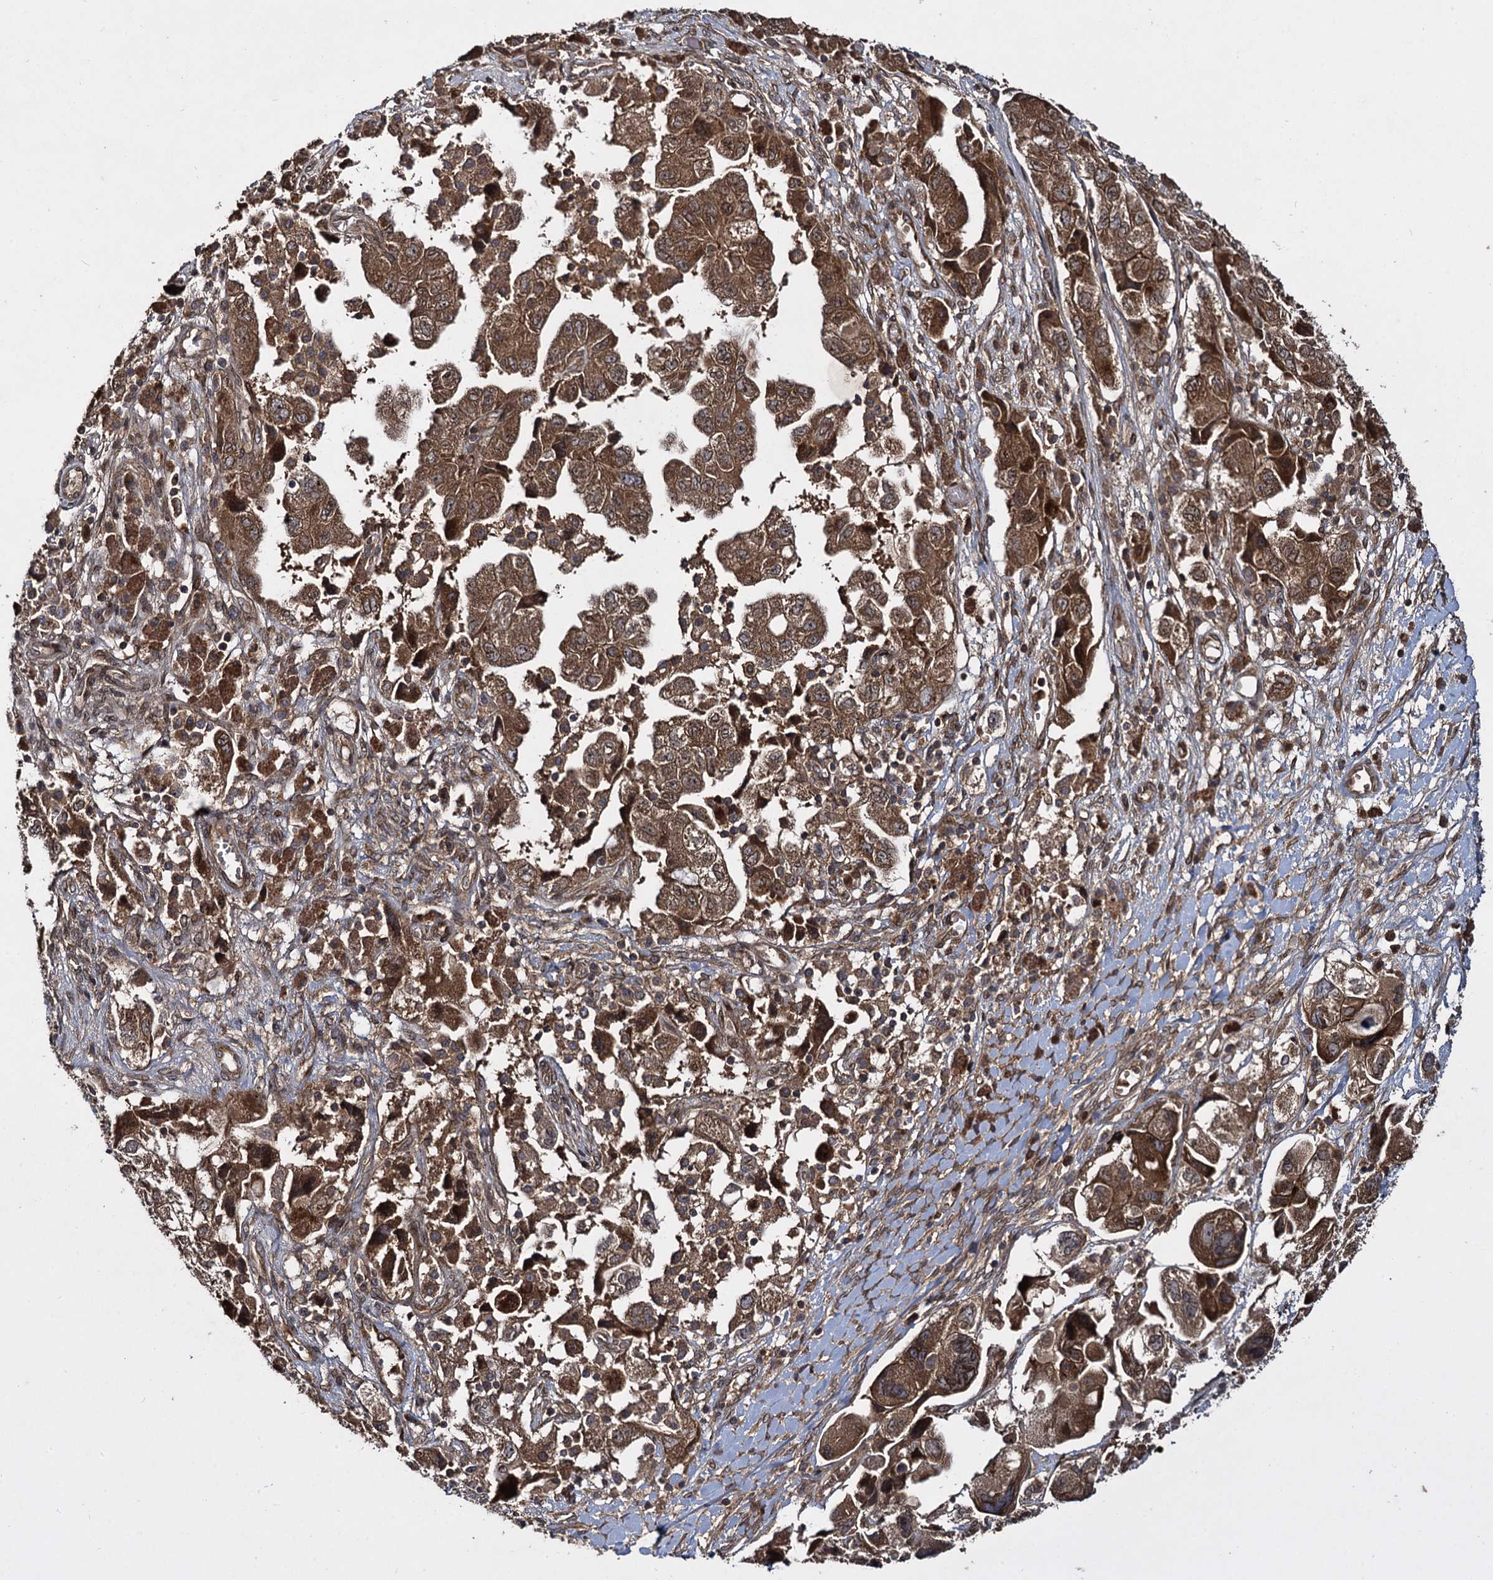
{"staining": {"intensity": "moderate", "quantity": ">75%", "location": "cytoplasmic/membranous"}, "tissue": "ovarian cancer", "cell_type": "Tumor cells", "image_type": "cancer", "snomed": [{"axis": "morphology", "description": "Carcinoma, NOS"}, {"axis": "morphology", "description": "Cystadenocarcinoma, serous, NOS"}, {"axis": "topography", "description": "Ovary"}], "caption": "Human ovarian carcinoma stained with a brown dye displays moderate cytoplasmic/membranous positive expression in approximately >75% of tumor cells.", "gene": "DCP1B", "patient": {"sex": "female", "age": 69}}